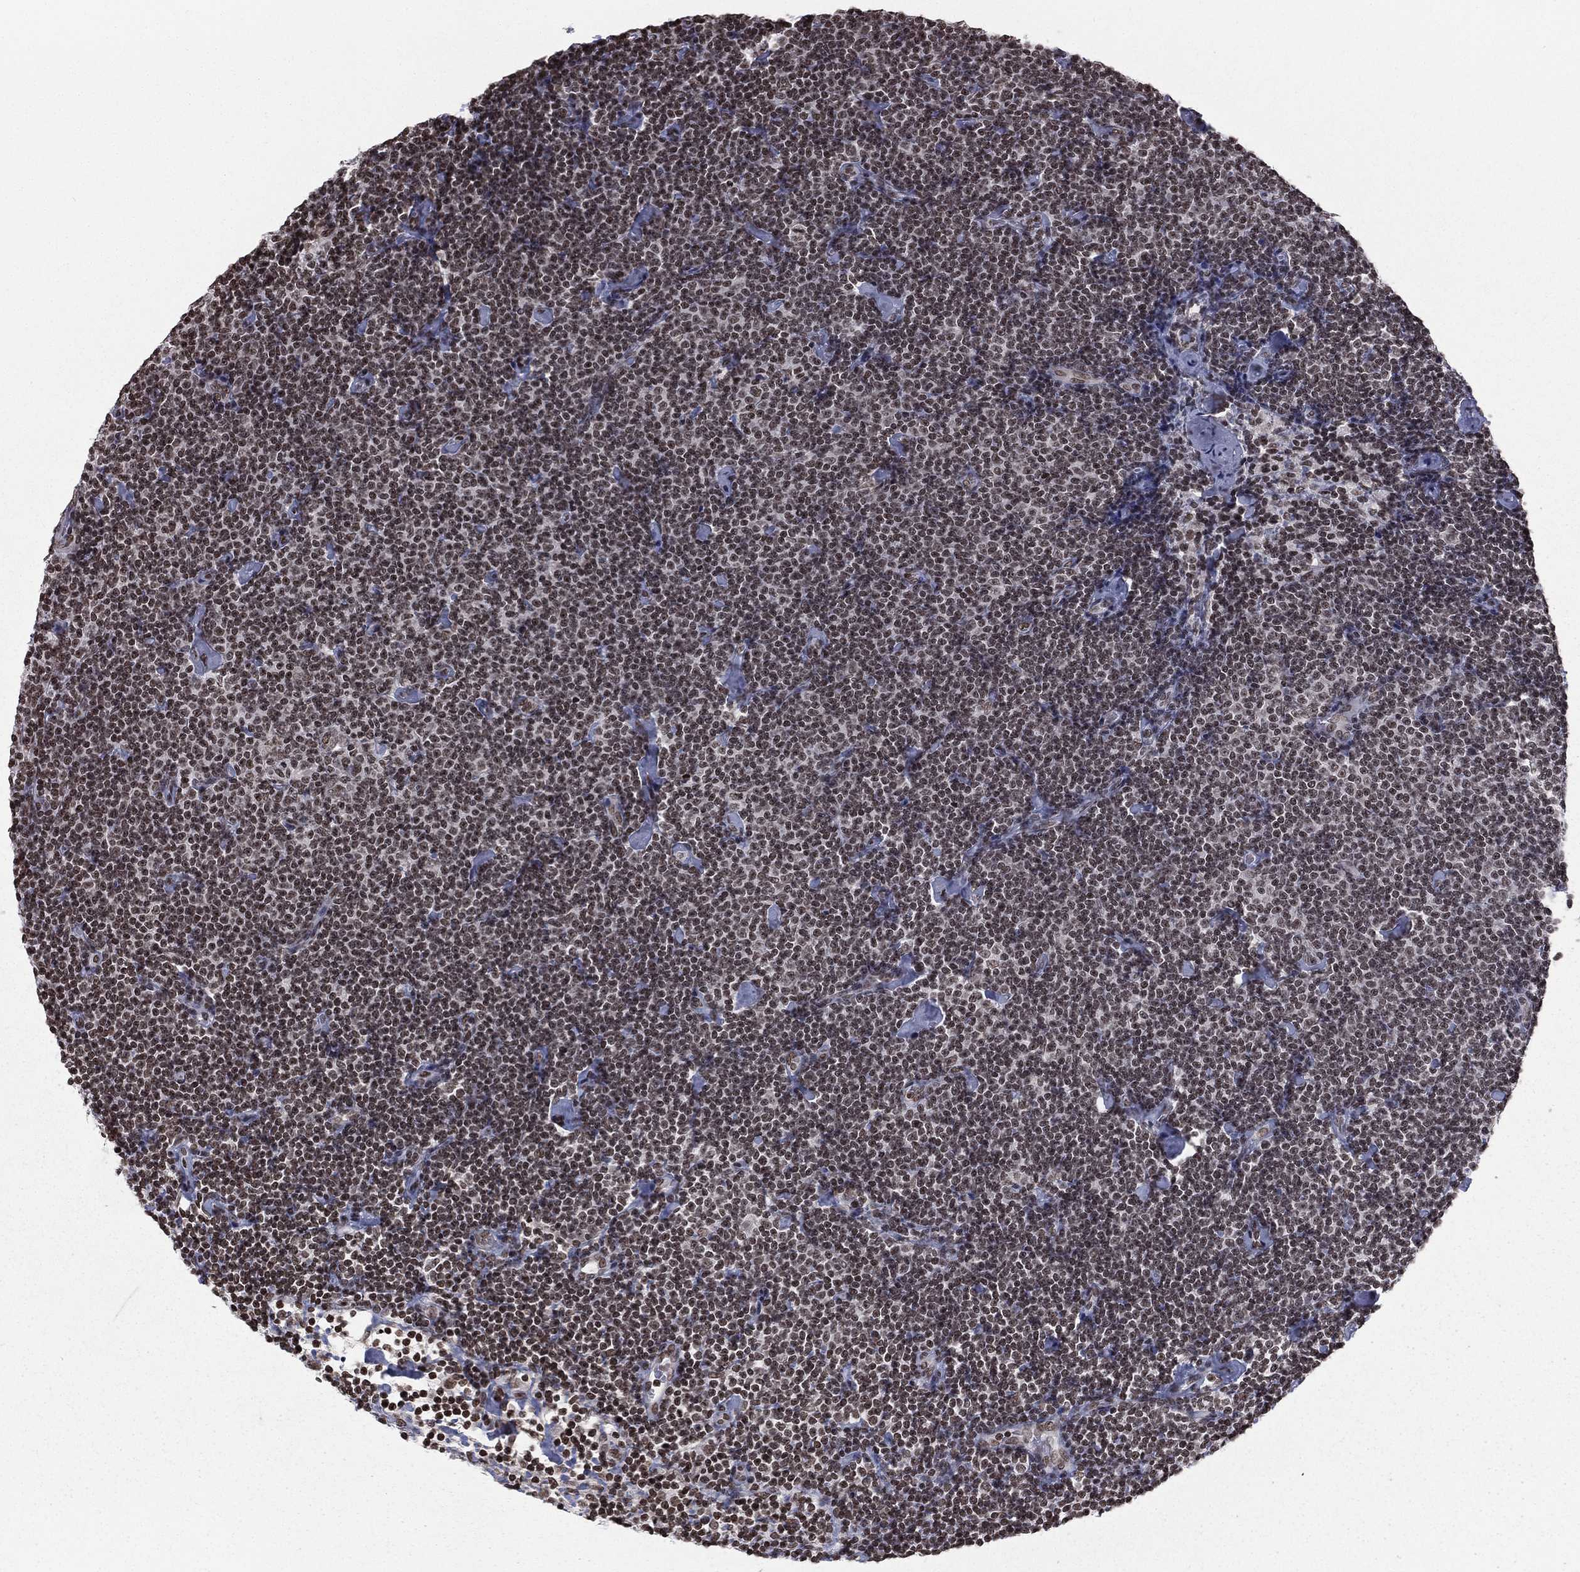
{"staining": {"intensity": "moderate", "quantity": ">75%", "location": "nuclear"}, "tissue": "lymphoma", "cell_type": "Tumor cells", "image_type": "cancer", "snomed": [{"axis": "morphology", "description": "Malignant lymphoma, non-Hodgkin's type, Low grade"}, {"axis": "topography", "description": "Lymph node"}], "caption": "An immunohistochemistry image of tumor tissue is shown. Protein staining in brown highlights moderate nuclear positivity in lymphoma within tumor cells.", "gene": "RFX7", "patient": {"sex": "male", "age": 81}}